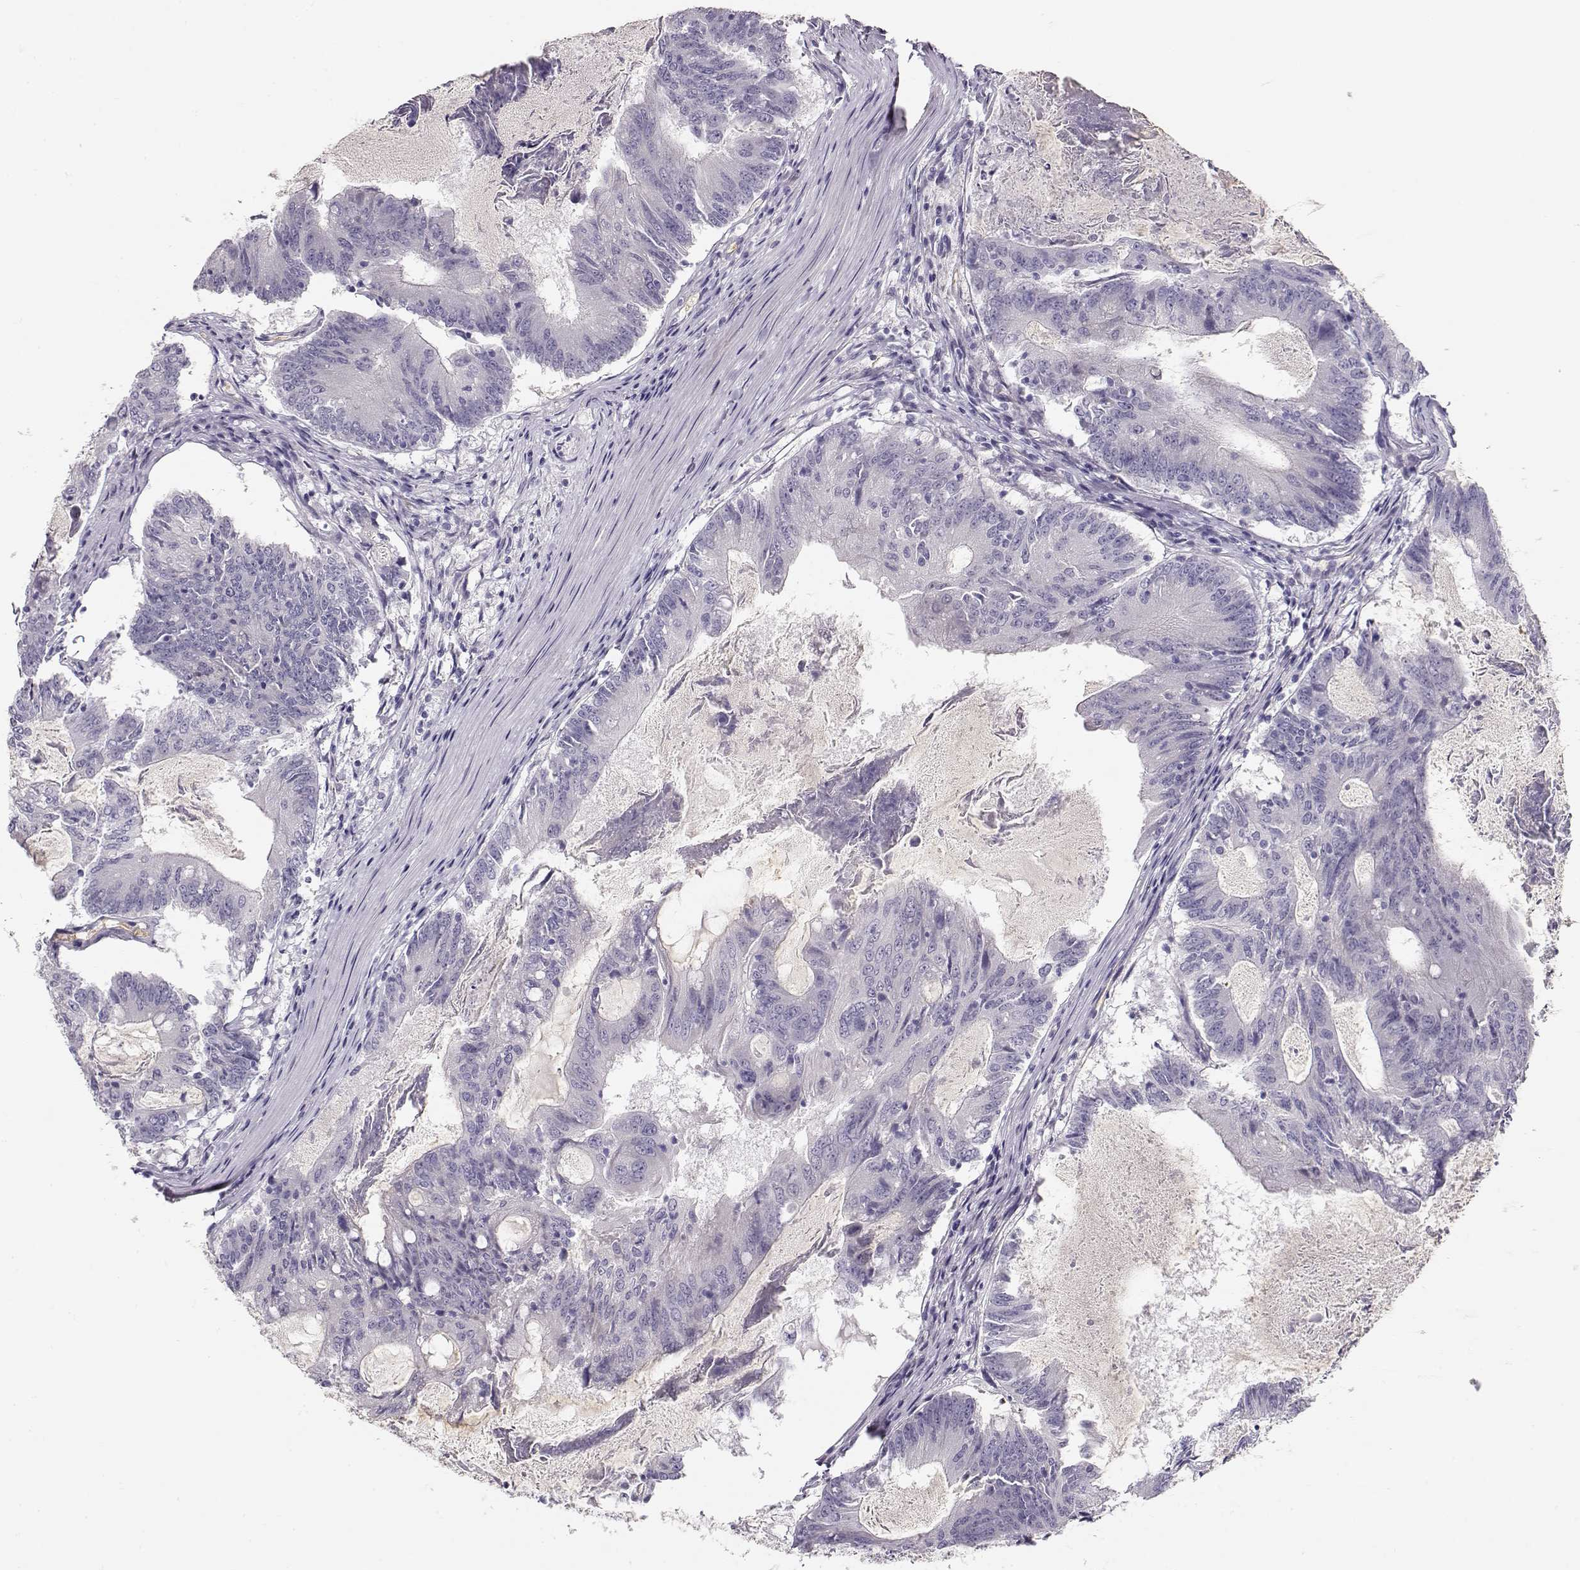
{"staining": {"intensity": "negative", "quantity": "none", "location": "none"}, "tissue": "colorectal cancer", "cell_type": "Tumor cells", "image_type": "cancer", "snomed": [{"axis": "morphology", "description": "Adenocarcinoma, NOS"}, {"axis": "topography", "description": "Colon"}], "caption": "Tumor cells show no significant expression in colorectal cancer.", "gene": "TTC26", "patient": {"sex": "female", "age": 70}}